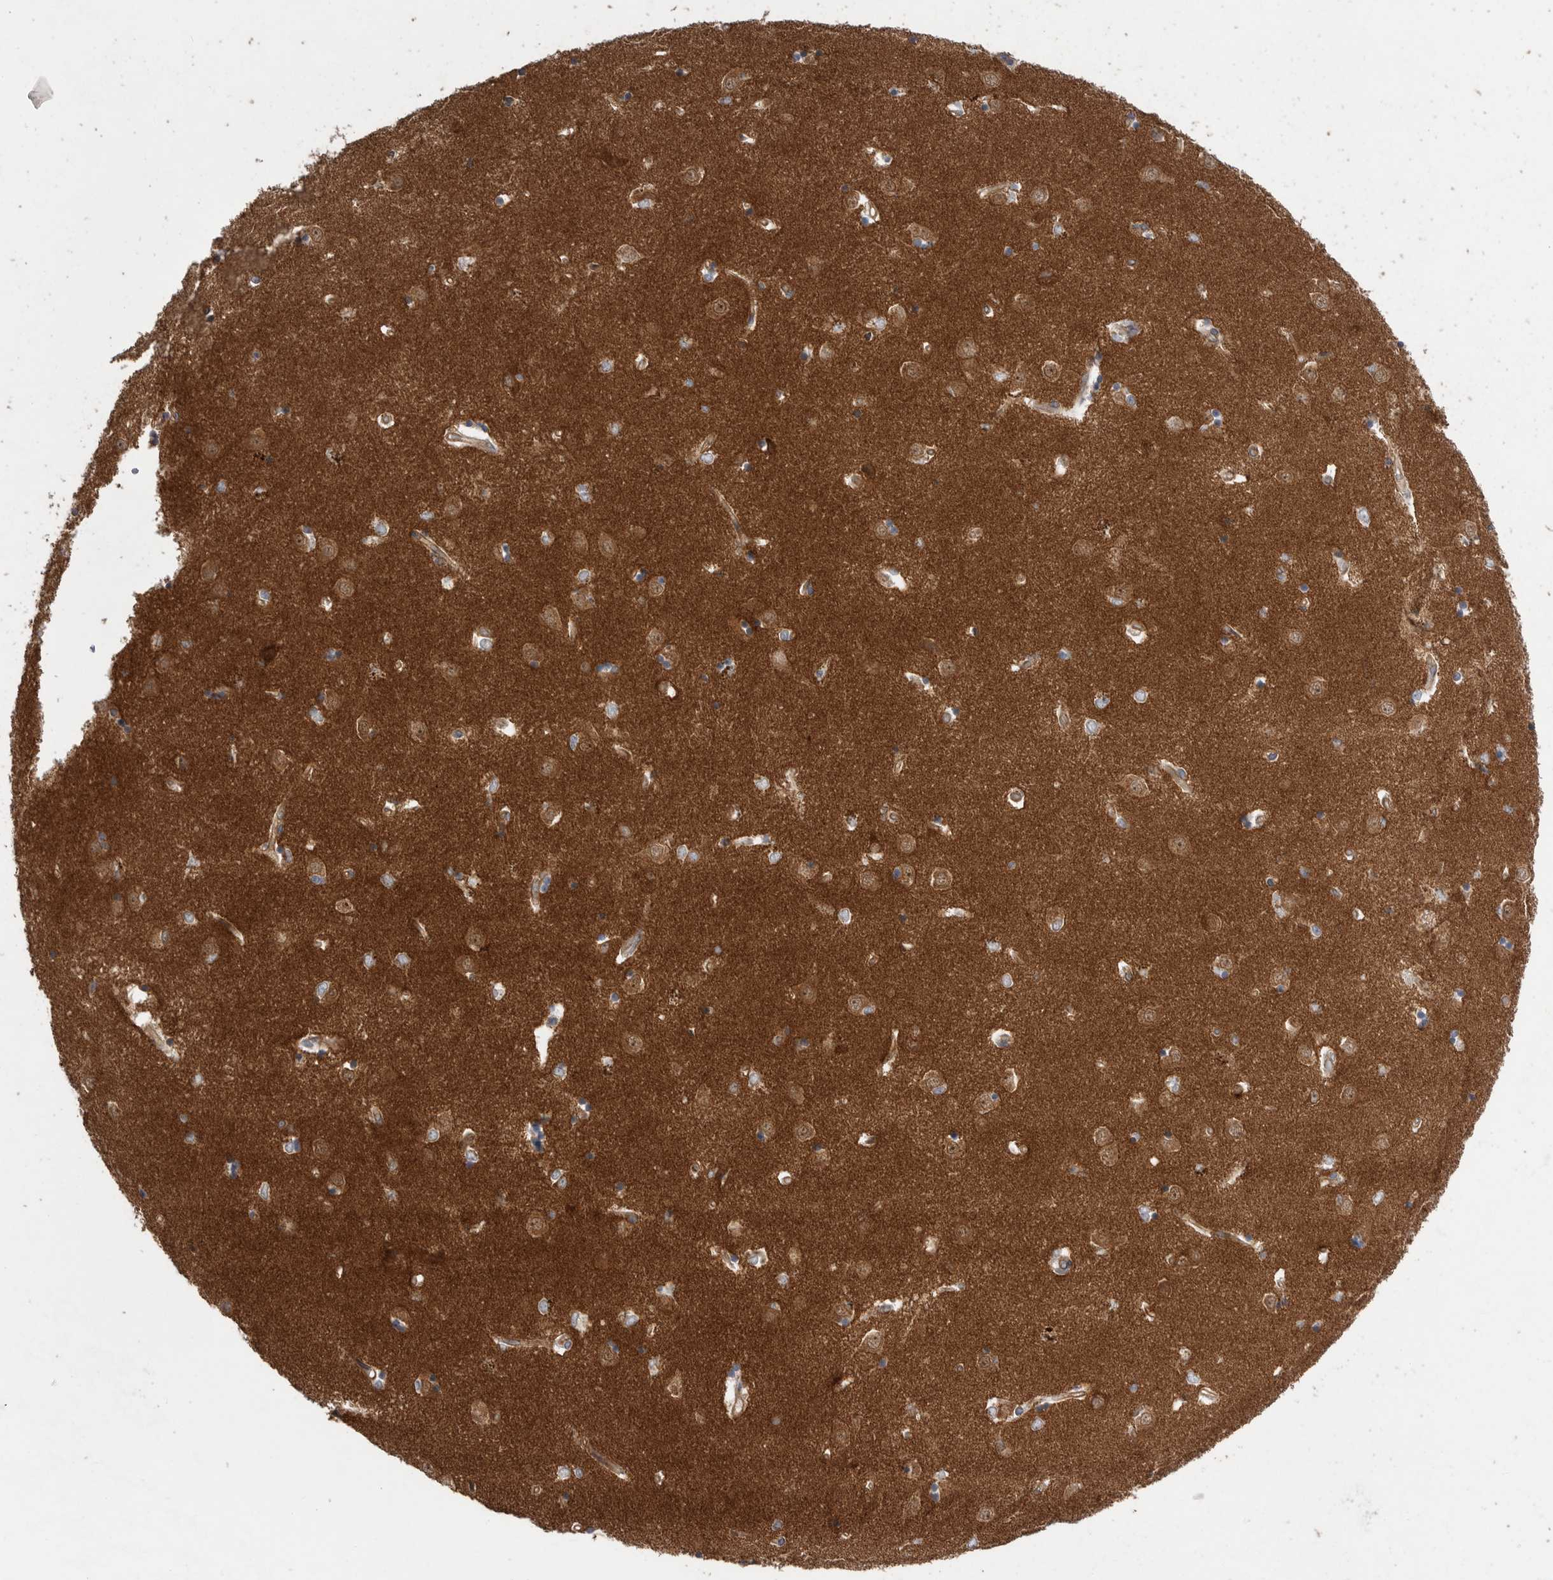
{"staining": {"intensity": "moderate", "quantity": ">75%", "location": "cytoplasmic/membranous"}, "tissue": "caudate", "cell_type": "Glial cells", "image_type": "normal", "snomed": [{"axis": "morphology", "description": "Normal tissue, NOS"}, {"axis": "topography", "description": "Lateral ventricle wall"}], "caption": "This image displays unremarkable caudate stained with IHC to label a protein in brown. The cytoplasmic/membranous of glial cells show moderate positivity for the protein. Nuclei are counter-stained blue.", "gene": "PRKCH", "patient": {"sex": "male", "age": 45}}